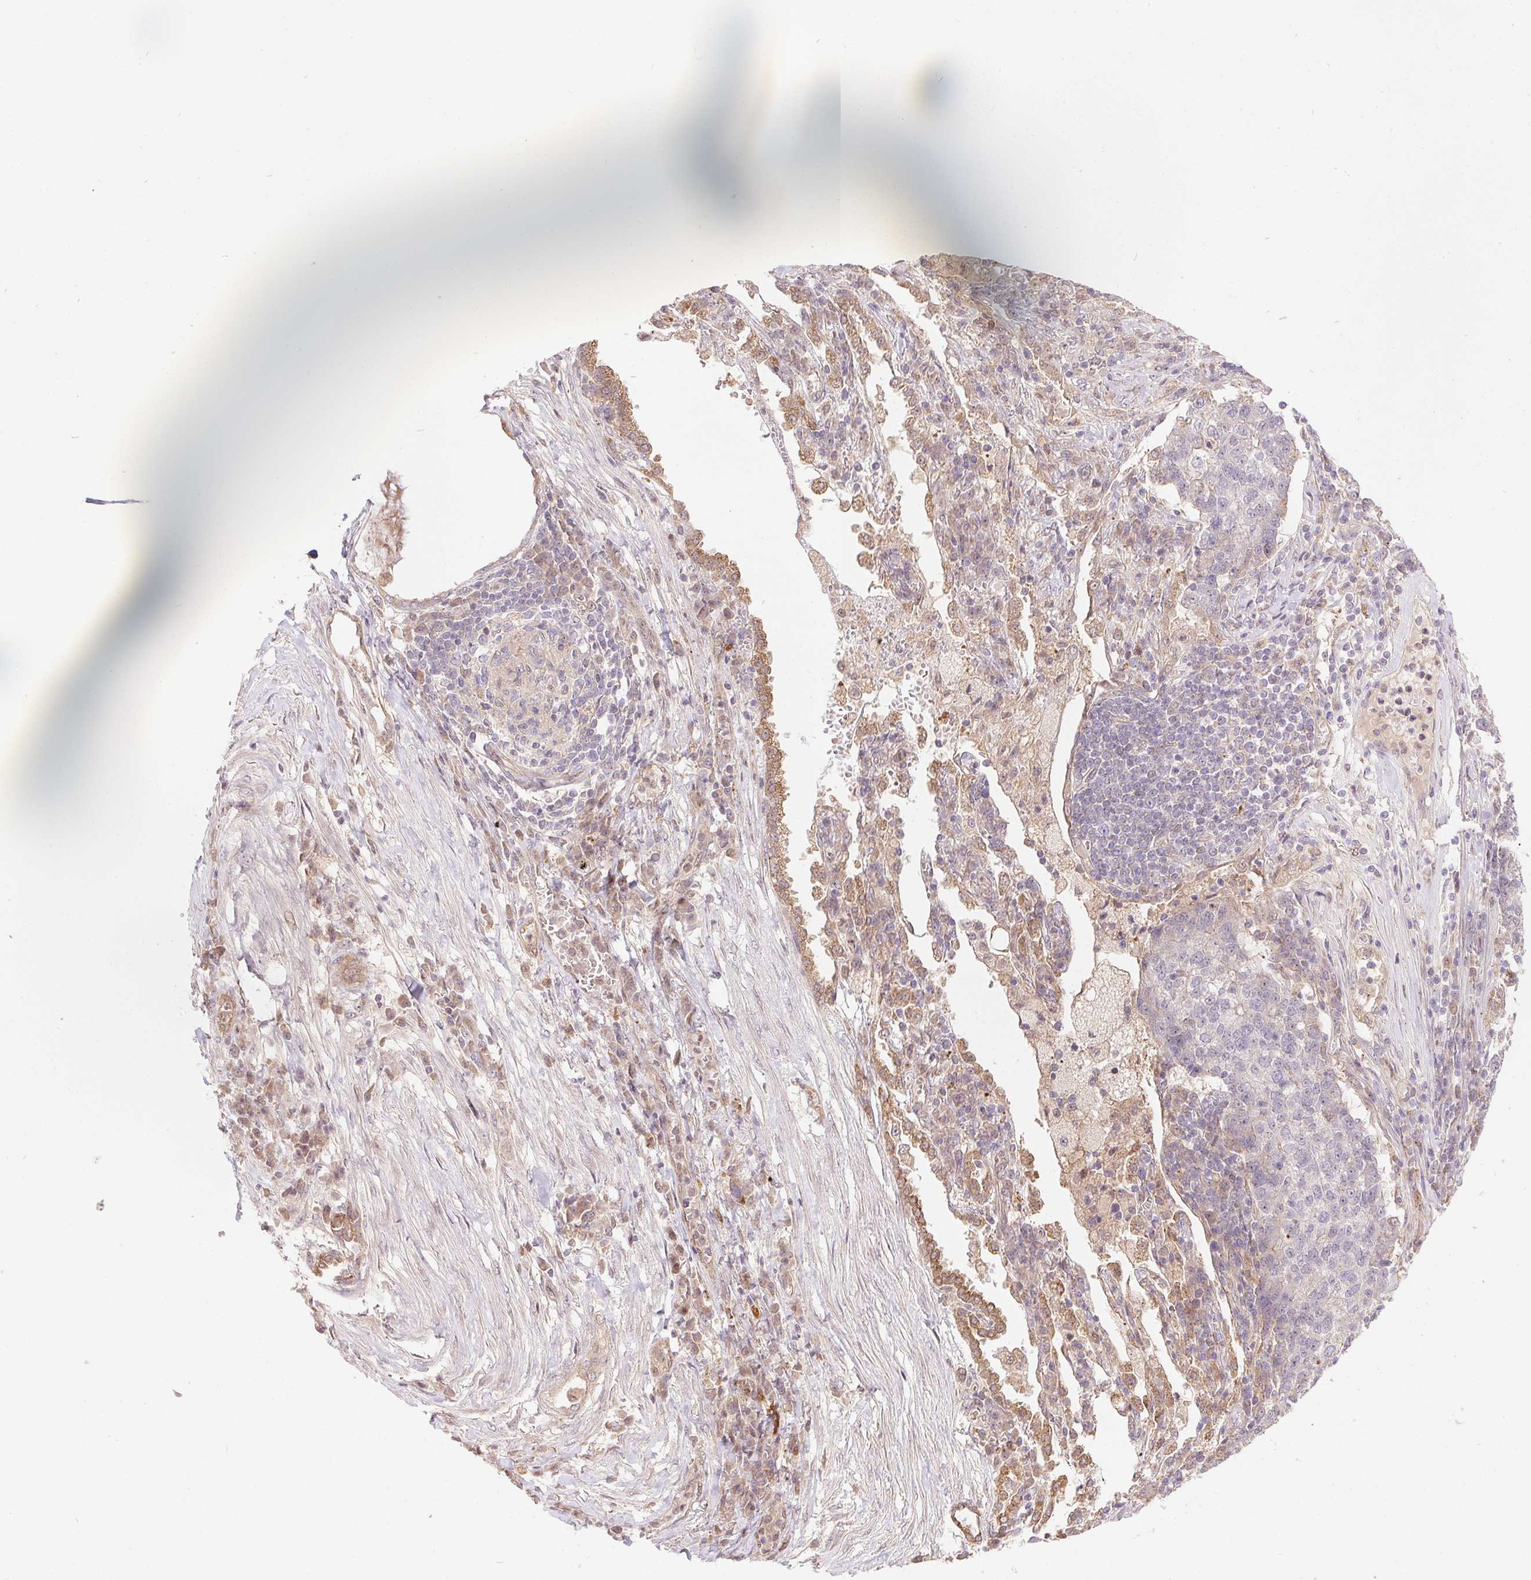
{"staining": {"intensity": "negative", "quantity": "none", "location": "none"}, "tissue": "lung cancer", "cell_type": "Tumor cells", "image_type": "cancer", "snomed": [{"axis": "morphology", "description": "Adenocarcinoma, NOS"}, {"axis": "topography", "description": "Lung"}], "caption": "The IHC histopathology image has no significant expression in tumor cells of lung cancer tissue.", "gene": "NUDT16", "patient": {"sex": "male", "age": 57}}